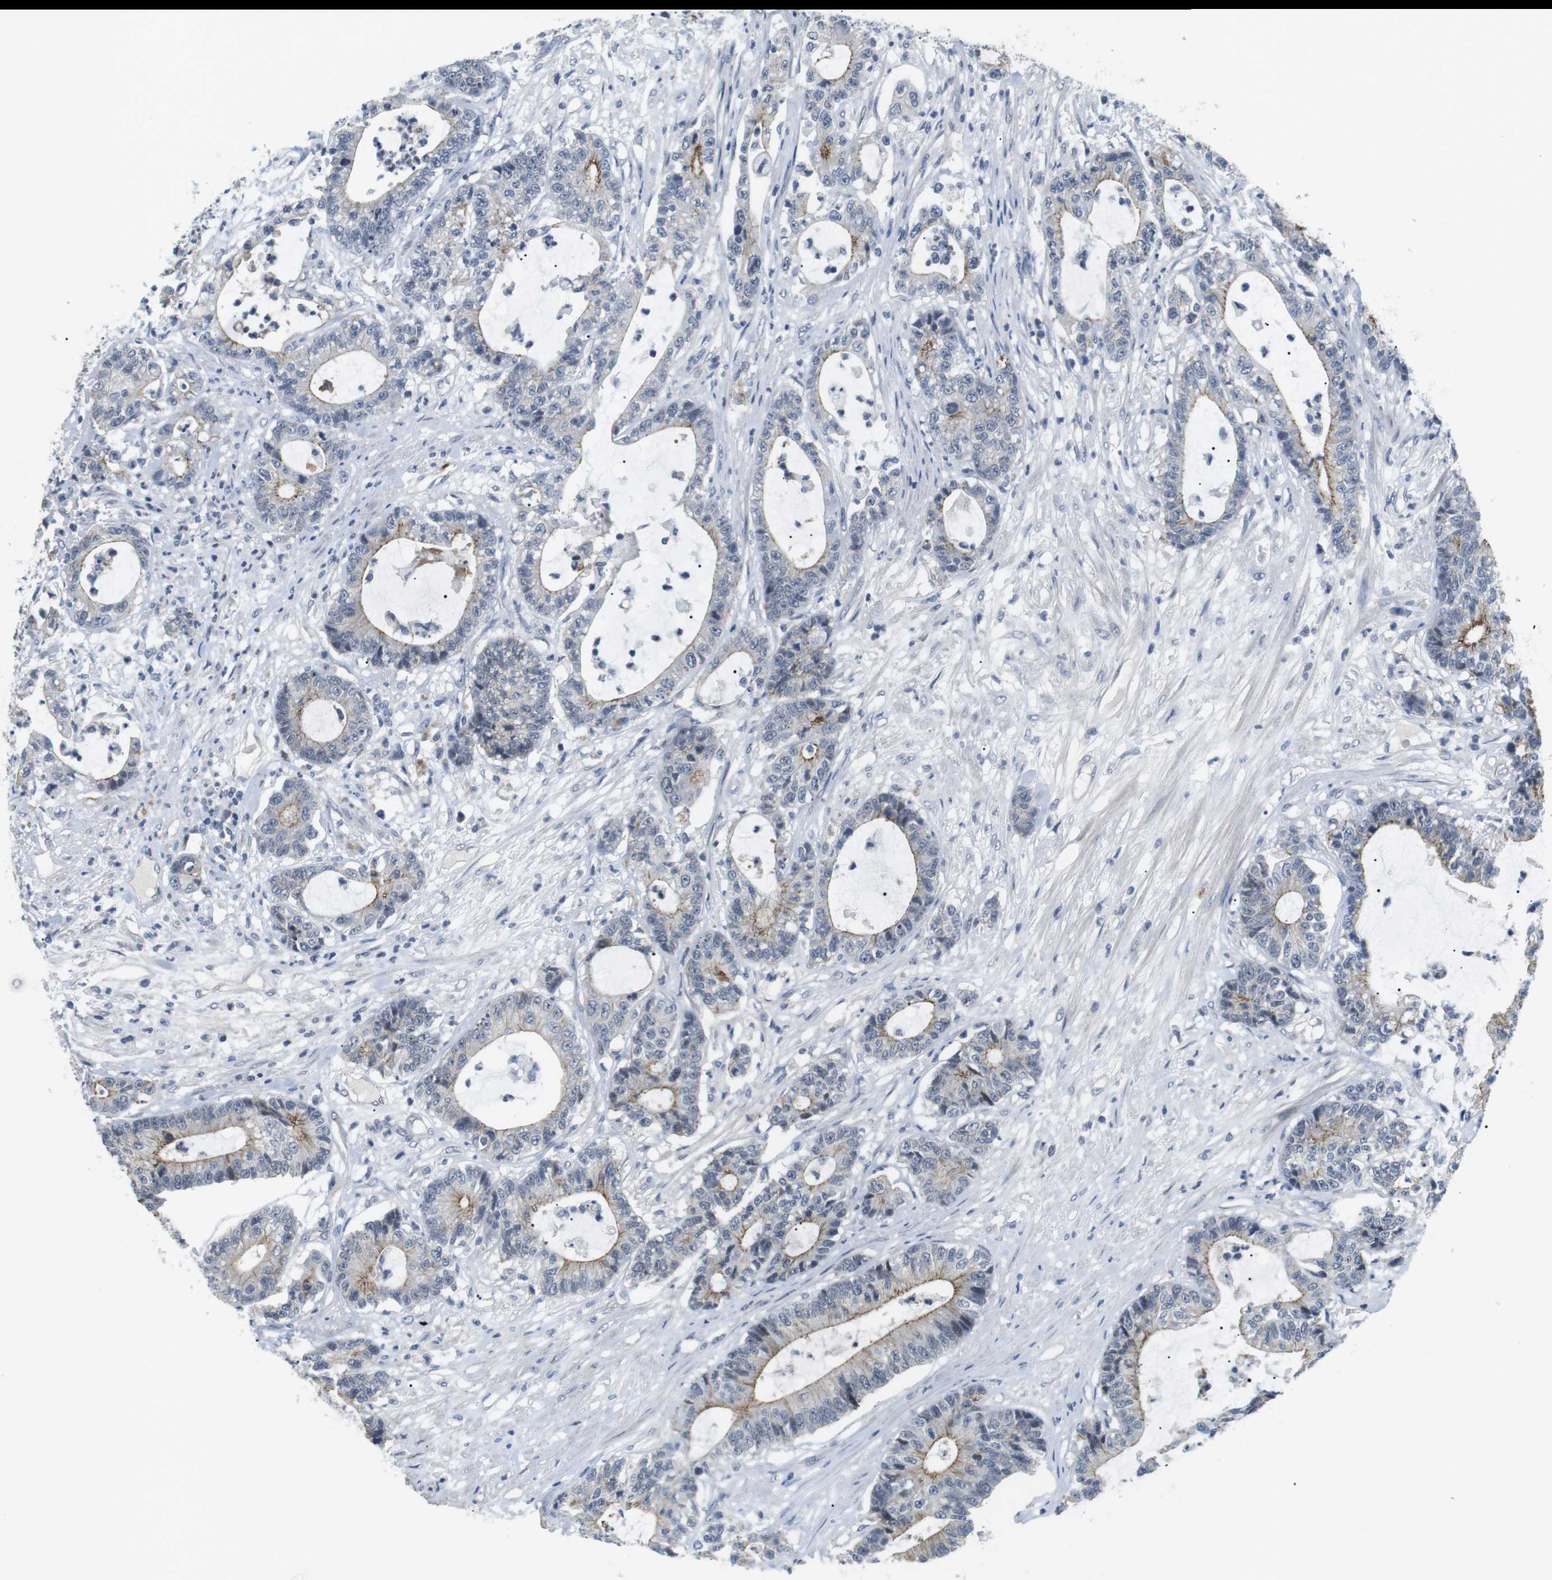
{"staining": {"intensity": "moderate", "quantity": "<25%", "location": "cytoplasmic/membranous"}, "tissue": "colorectal cancer", "cell_type": "Tumor cells", "image_type": "cancer", "snomed": [{"axis": "morphology", "description": "Adenocarcinoma, NOS"}, {"axis": "topography", "description": "Colon"}], "caption": "Tumor cells reveal low levels of moderate cytoplasmic/membranous staining in approximately <25% of cells in human colorectal adenocarcinoma.", "gene": "NECTIN1", "patient": {"sex": "female", "age": 84}}